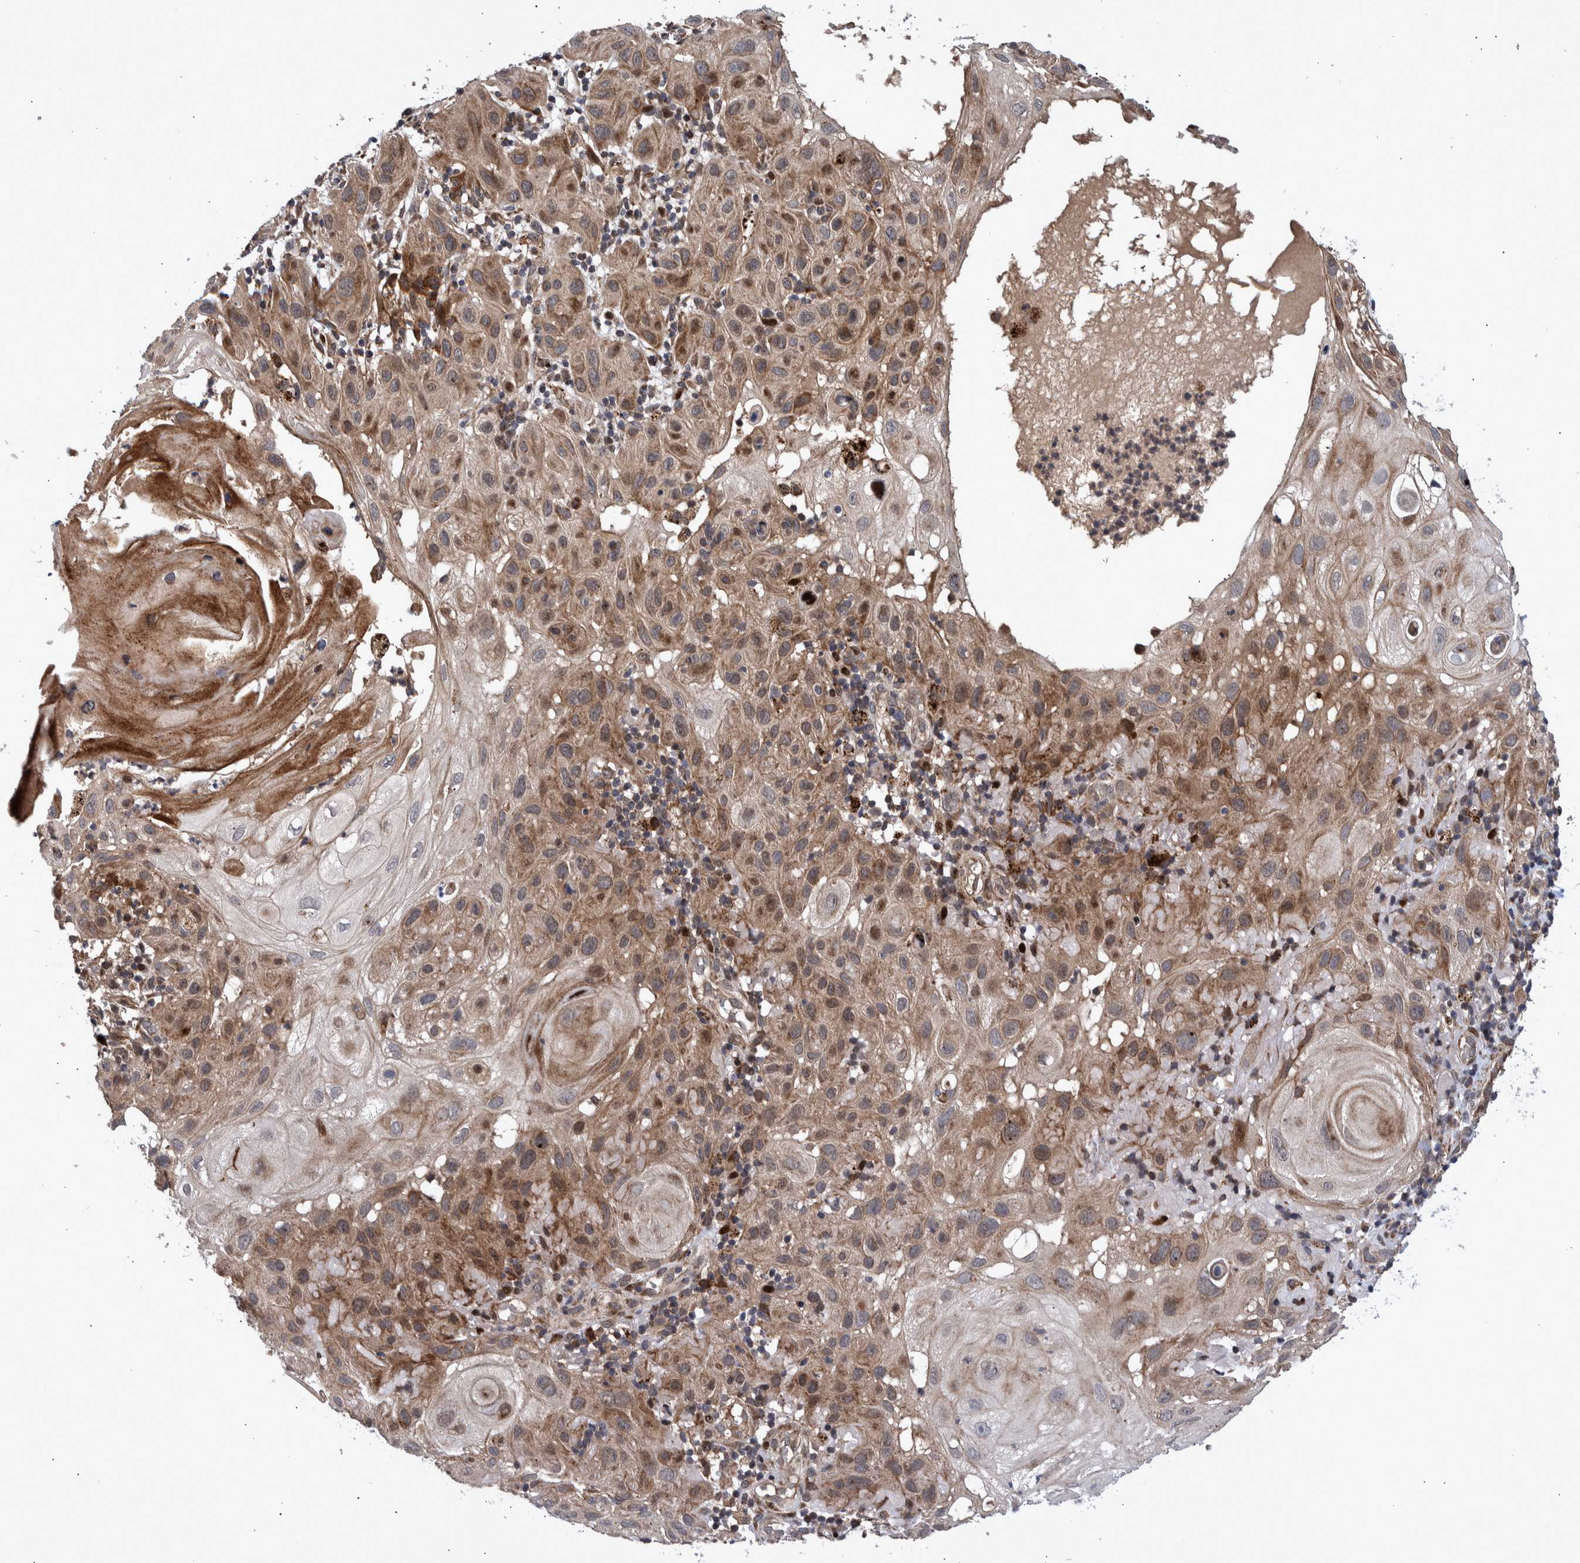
{"staining": {"intensity": "weak", "quantity": ">75%", "location": "cytoplasmic/membranous"}, "tissue": "skin cancer", "cell_type": "Tumor cells", "image_type": "cancer", "snomed": [{"axis": "morphology", "description": "Squamous cell carcinoma, NOS"}, {"axis": "topography", "description": "Skin"}], "caption": "The immunohistochemical stain labels weak cytoplasmic/membranous positivity in tumor cells of skin cancer tissue.", "gene": "SHISA6", "patient": {"sex": "female", "age": 96}}